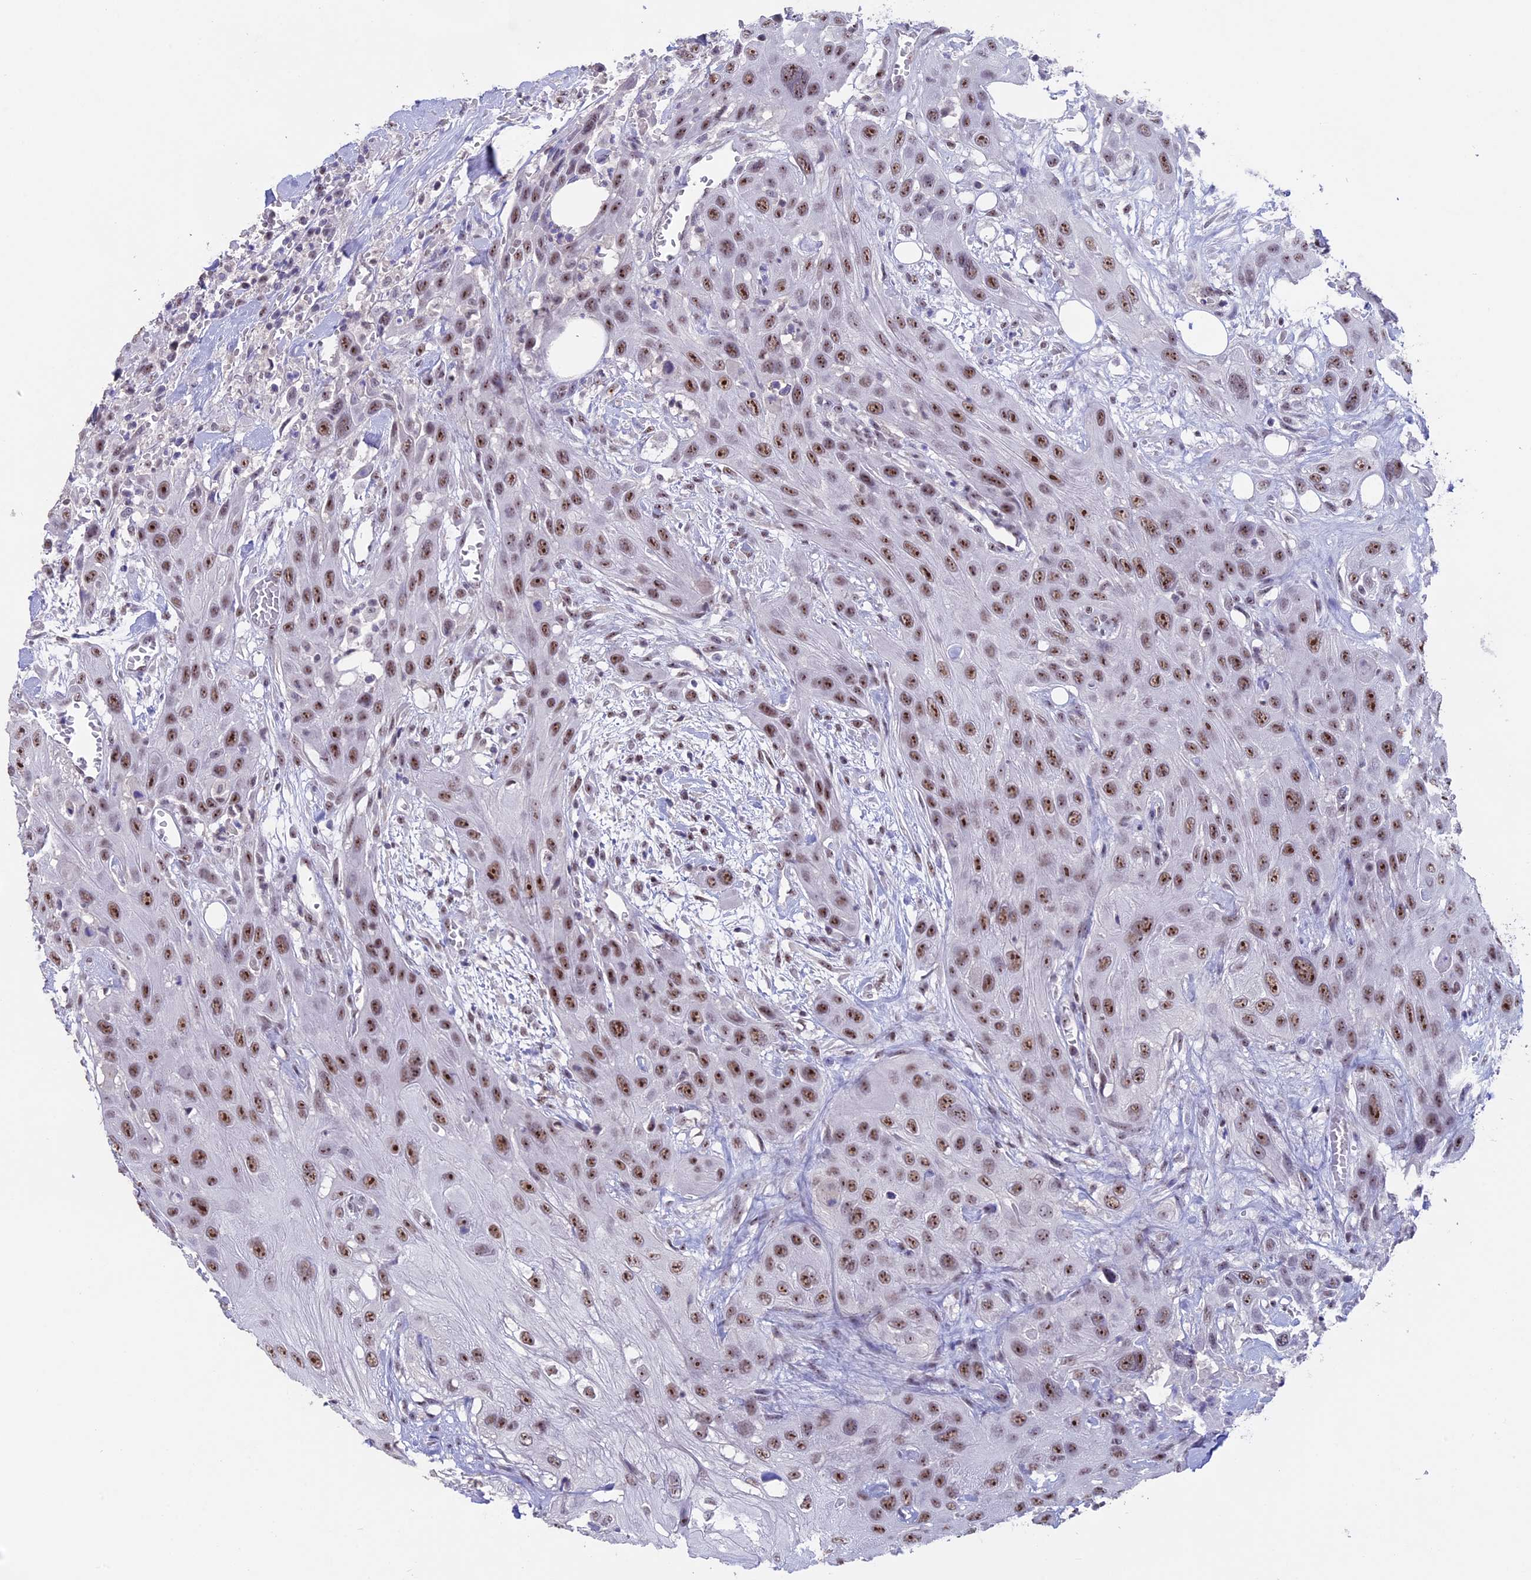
{"staining": {"intensity": "moderate", "quantity": ">75%", "location": "nuclear"}, "tissue": "head and neck cancer", "cell_type": "Tumor cells", "image_type": "cancer", "snomed": [{"axis": "morphology", "description": "Squamous cell carcinoma, NOS"}, {"axis": "topography", "description": "Head-Neck"}], "caption": "This is a micrograph of immunohistochemistry (IHC) staining of head and neck cancer (squamous cell carcinoma), which shows moderate expression in the nuclear of tumor cells.", "gene": "SETD2", "patient": {"sex": "male", "age": 81}}